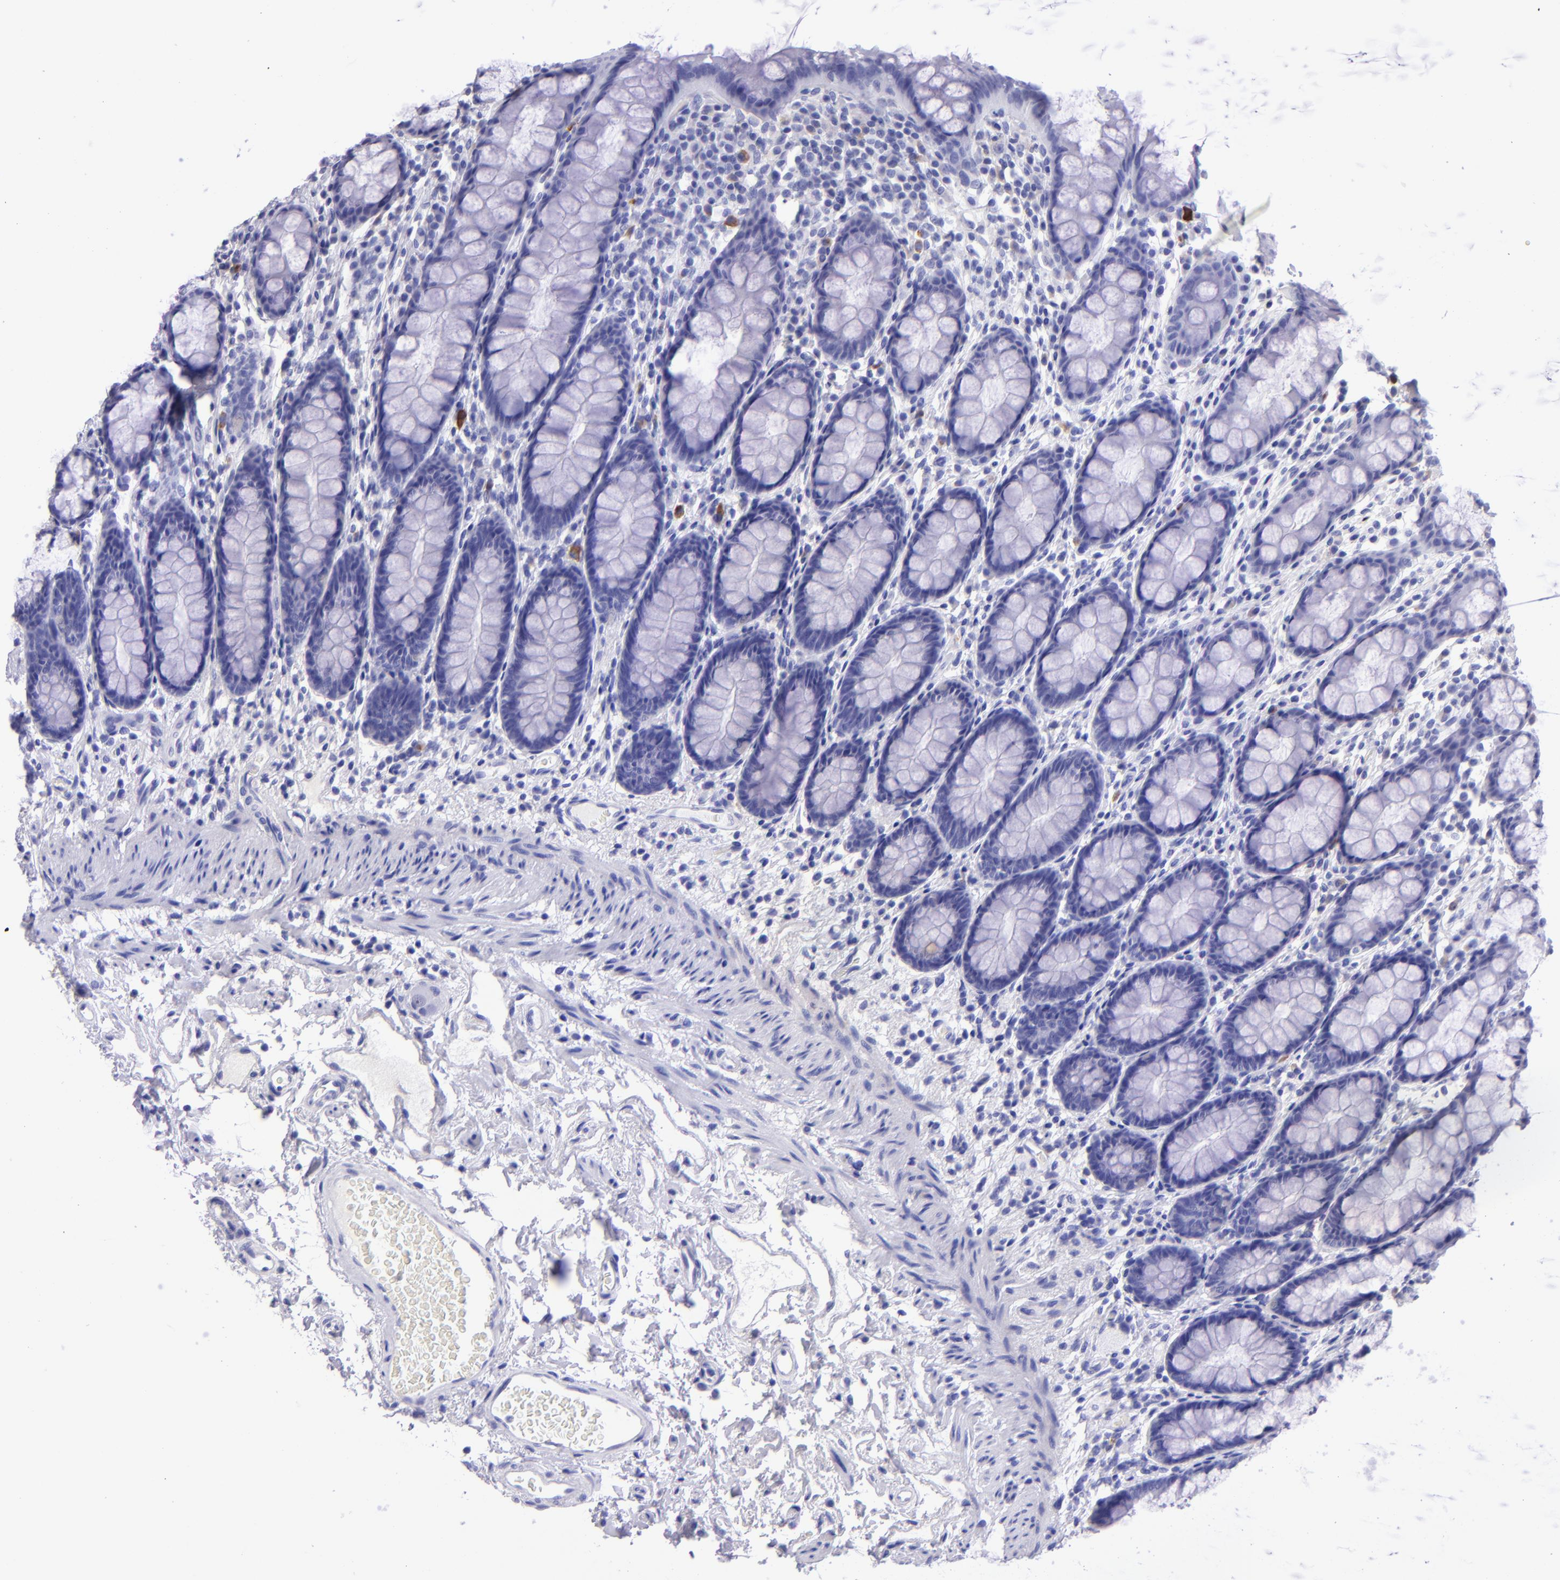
{"staining": {"intensity": "negative", "quantity": "none", "location": "none"}, "tissue": "rectum", "cell_type": "Glandular cells", "image_type": "normal", "snomed": [{"axis": "morphology", "description": "Normal tissue, NOS"}, {"axis": "topography", "description": "Rectum"}], "caption": "An image of human rectum is negative for staining in glandular cells. (IHC, brightfield microscopy, high magnification).", "gene": "TYRP1", "patient": {"sex": "male", "age": 92}}